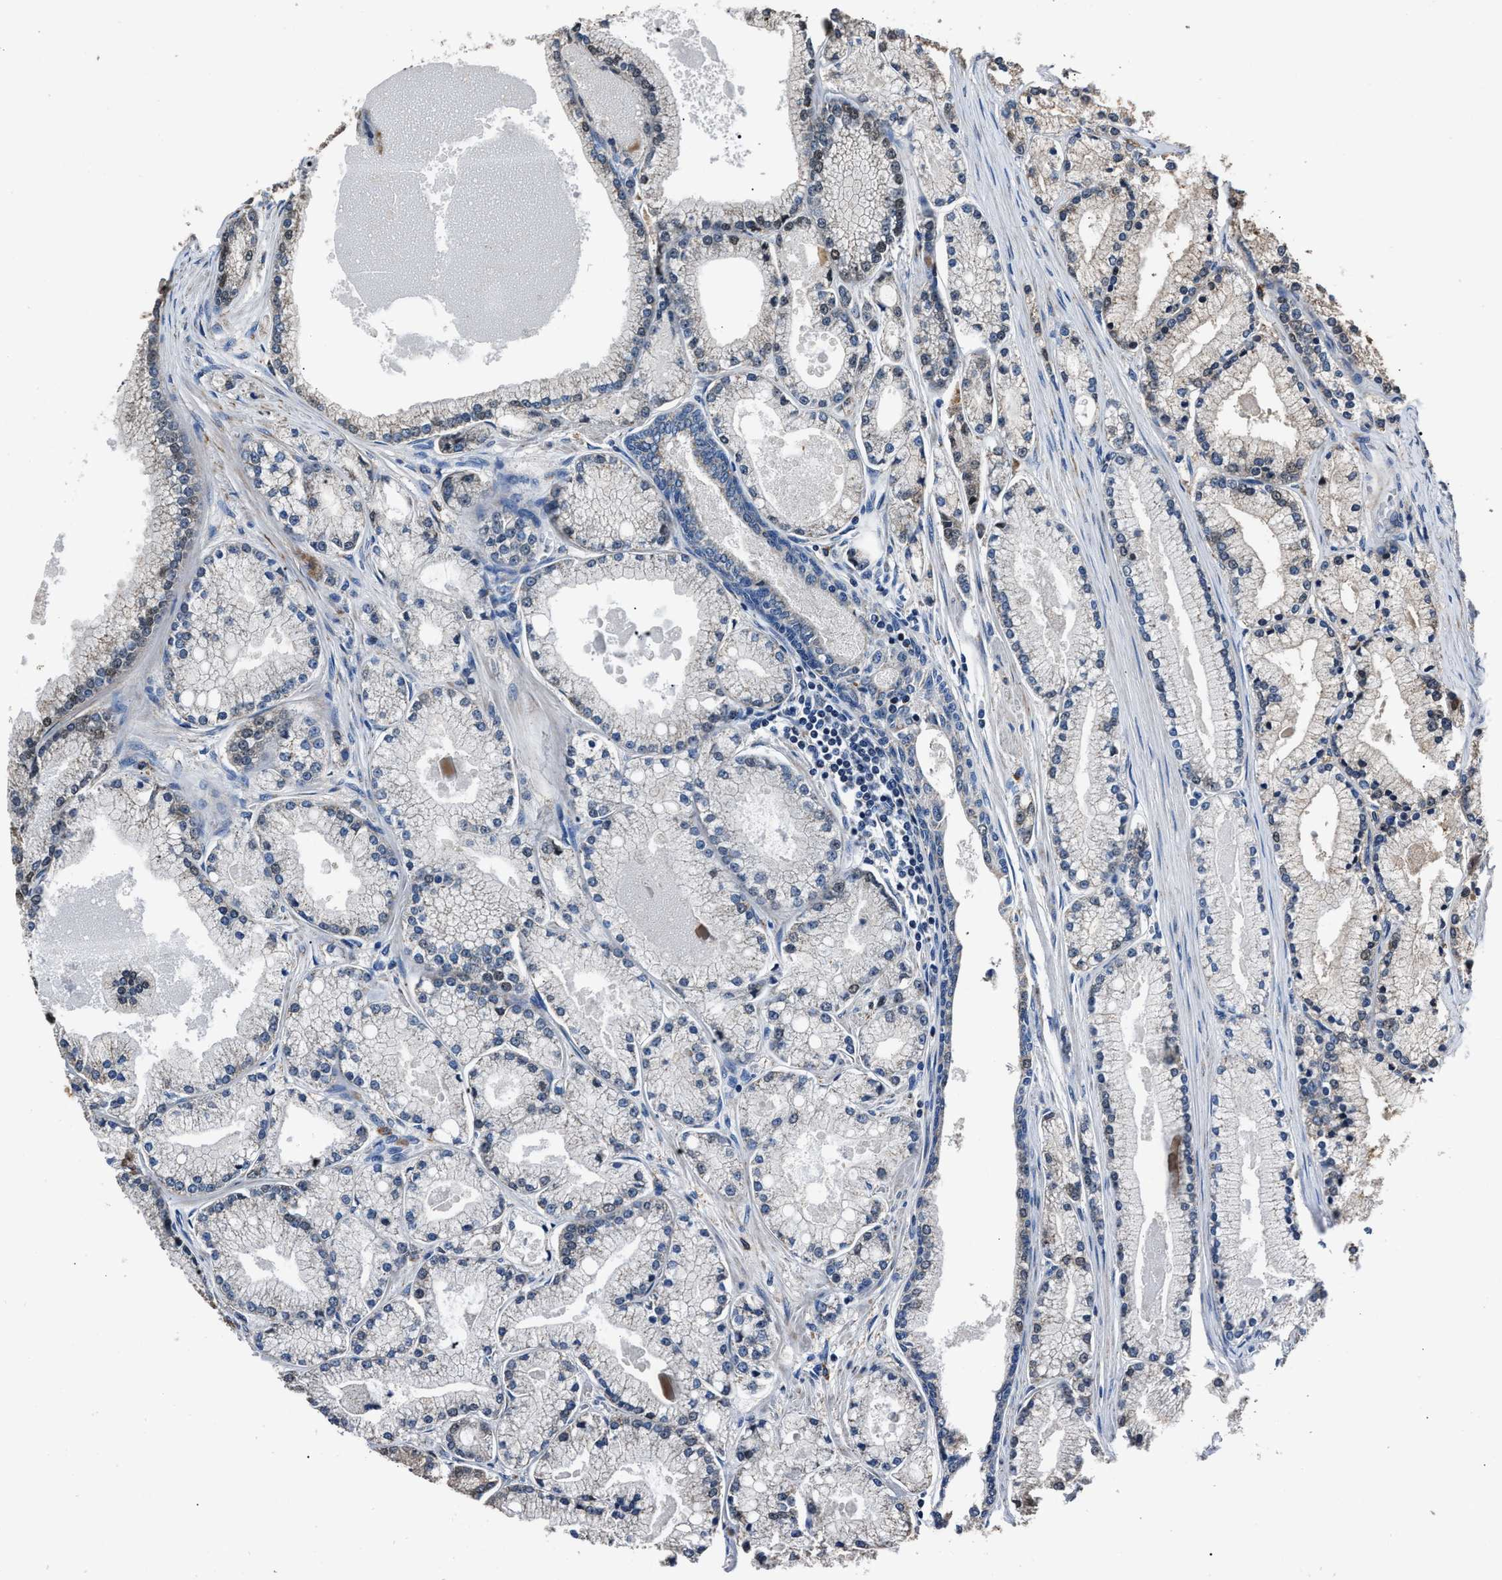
{"staining": {"intensity": "strong", "quantity": "25%-75%", "location": "cytoplasmic/membranous,nuclear"}, "tissue": "prostate cancer", "cell_type": "Tumor cells", "image_type": "cancer", "snomed": [{"axis": "morphology", "description": "Adenocarcinoma, High grade"}, {"axis": "topography", "description": "Prostate"}], "caption": "A brown stain highlights strong cytoplasmic/membranous and nuclear staining of a protein in adenocarcinoma (high-grade) (prostate) tumor cells.", "gene": "NSUN5", "patient": {"sex": "male", "age": 71}}